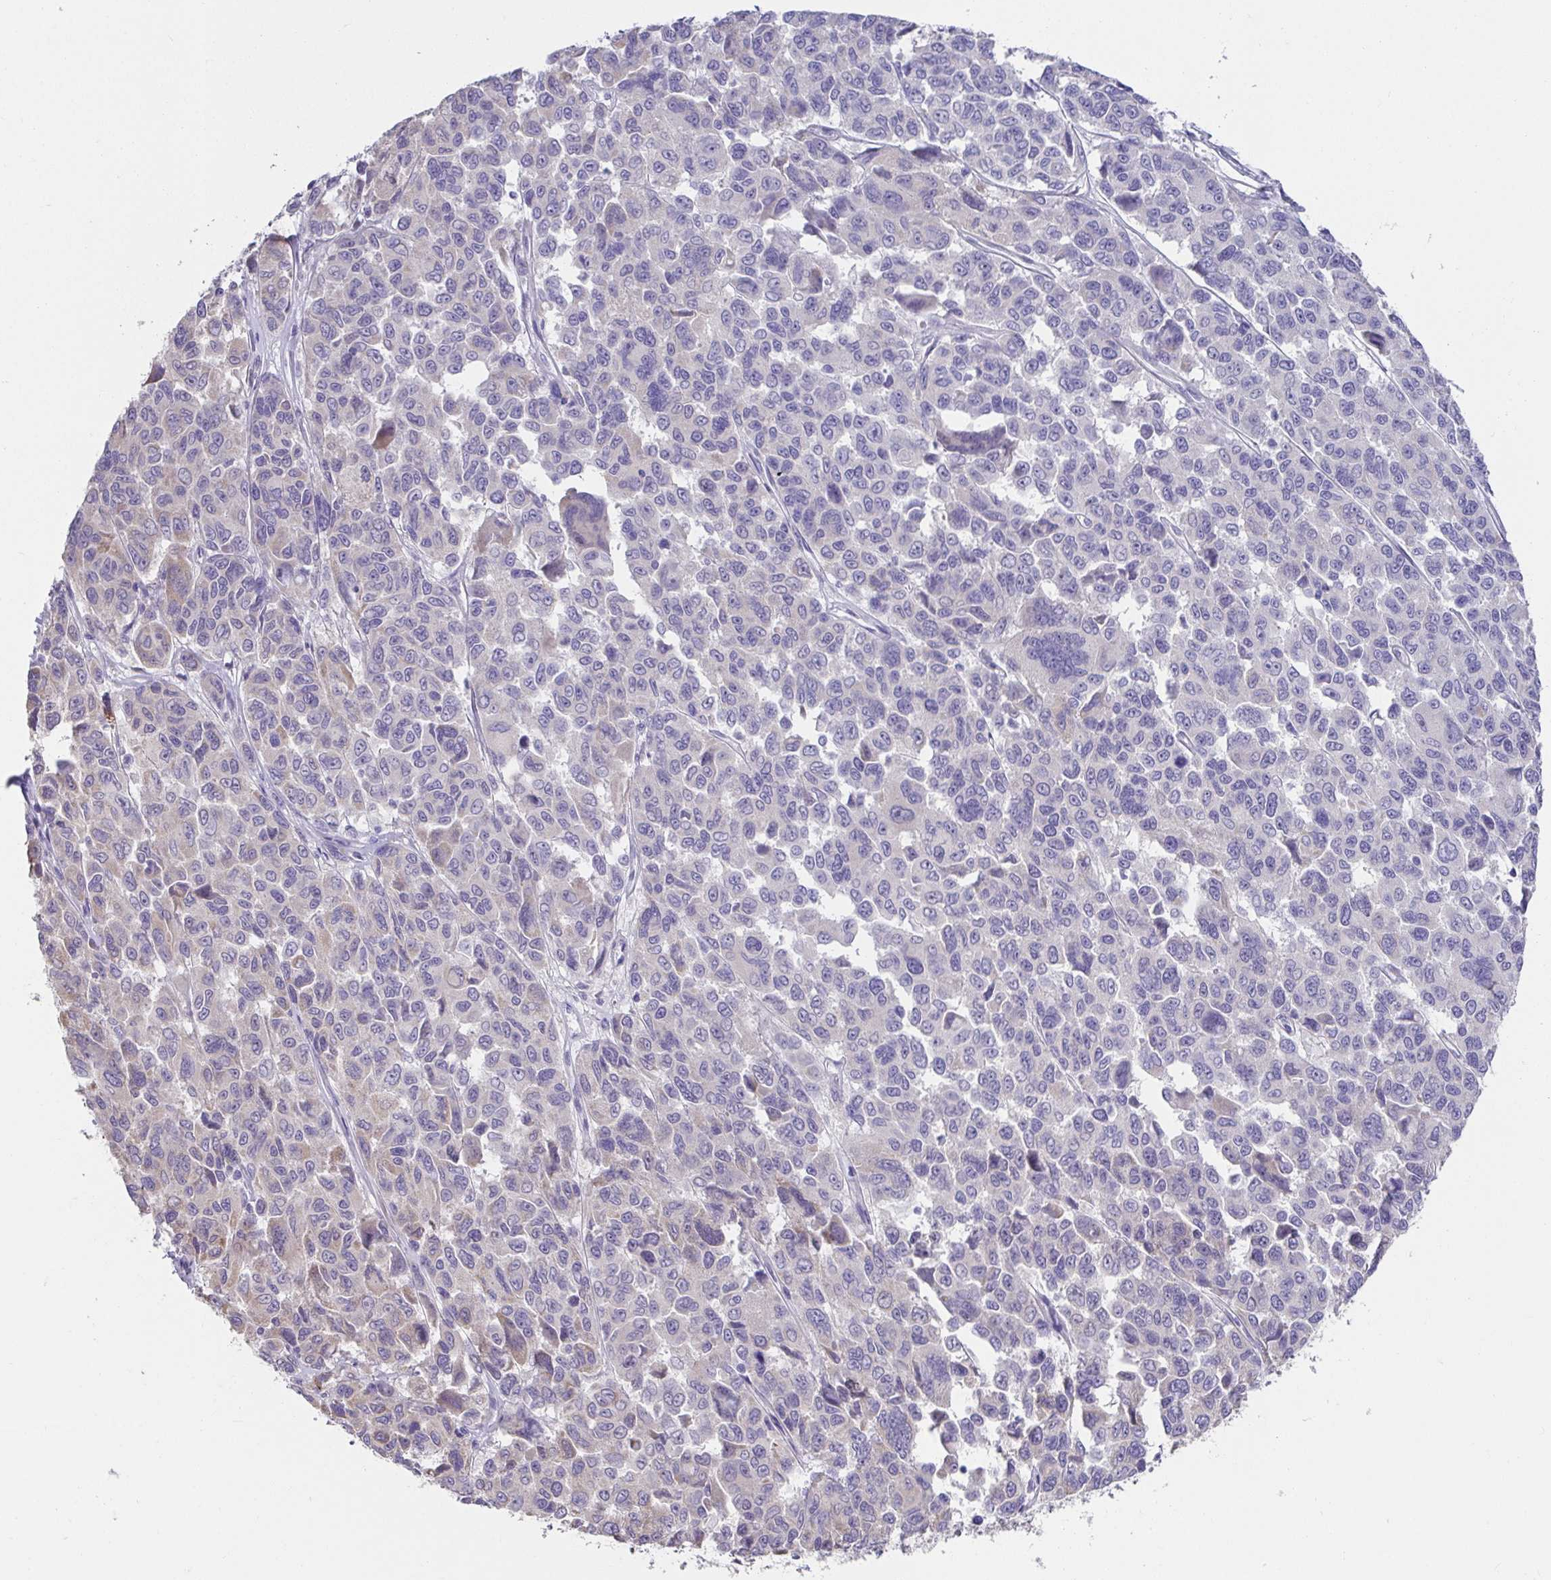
{"staining": {"intensity": "negative", "quantity": "none", "location": "none"}, "tissue": "melanoma", "cell_type": "Tumor cells", "image_type": "cancer", "snomed": [{"axis": "morphology", "description": "Malignant melanoma, NOS"}, {"axis": "topography", "description": "Skin"}], "caption": "This is an IHC photomicrograph of human melanoma. There is no positivity in tumor cells.", "gene": "CXCR1", "patient": {"sex": "female", "age": 66}}